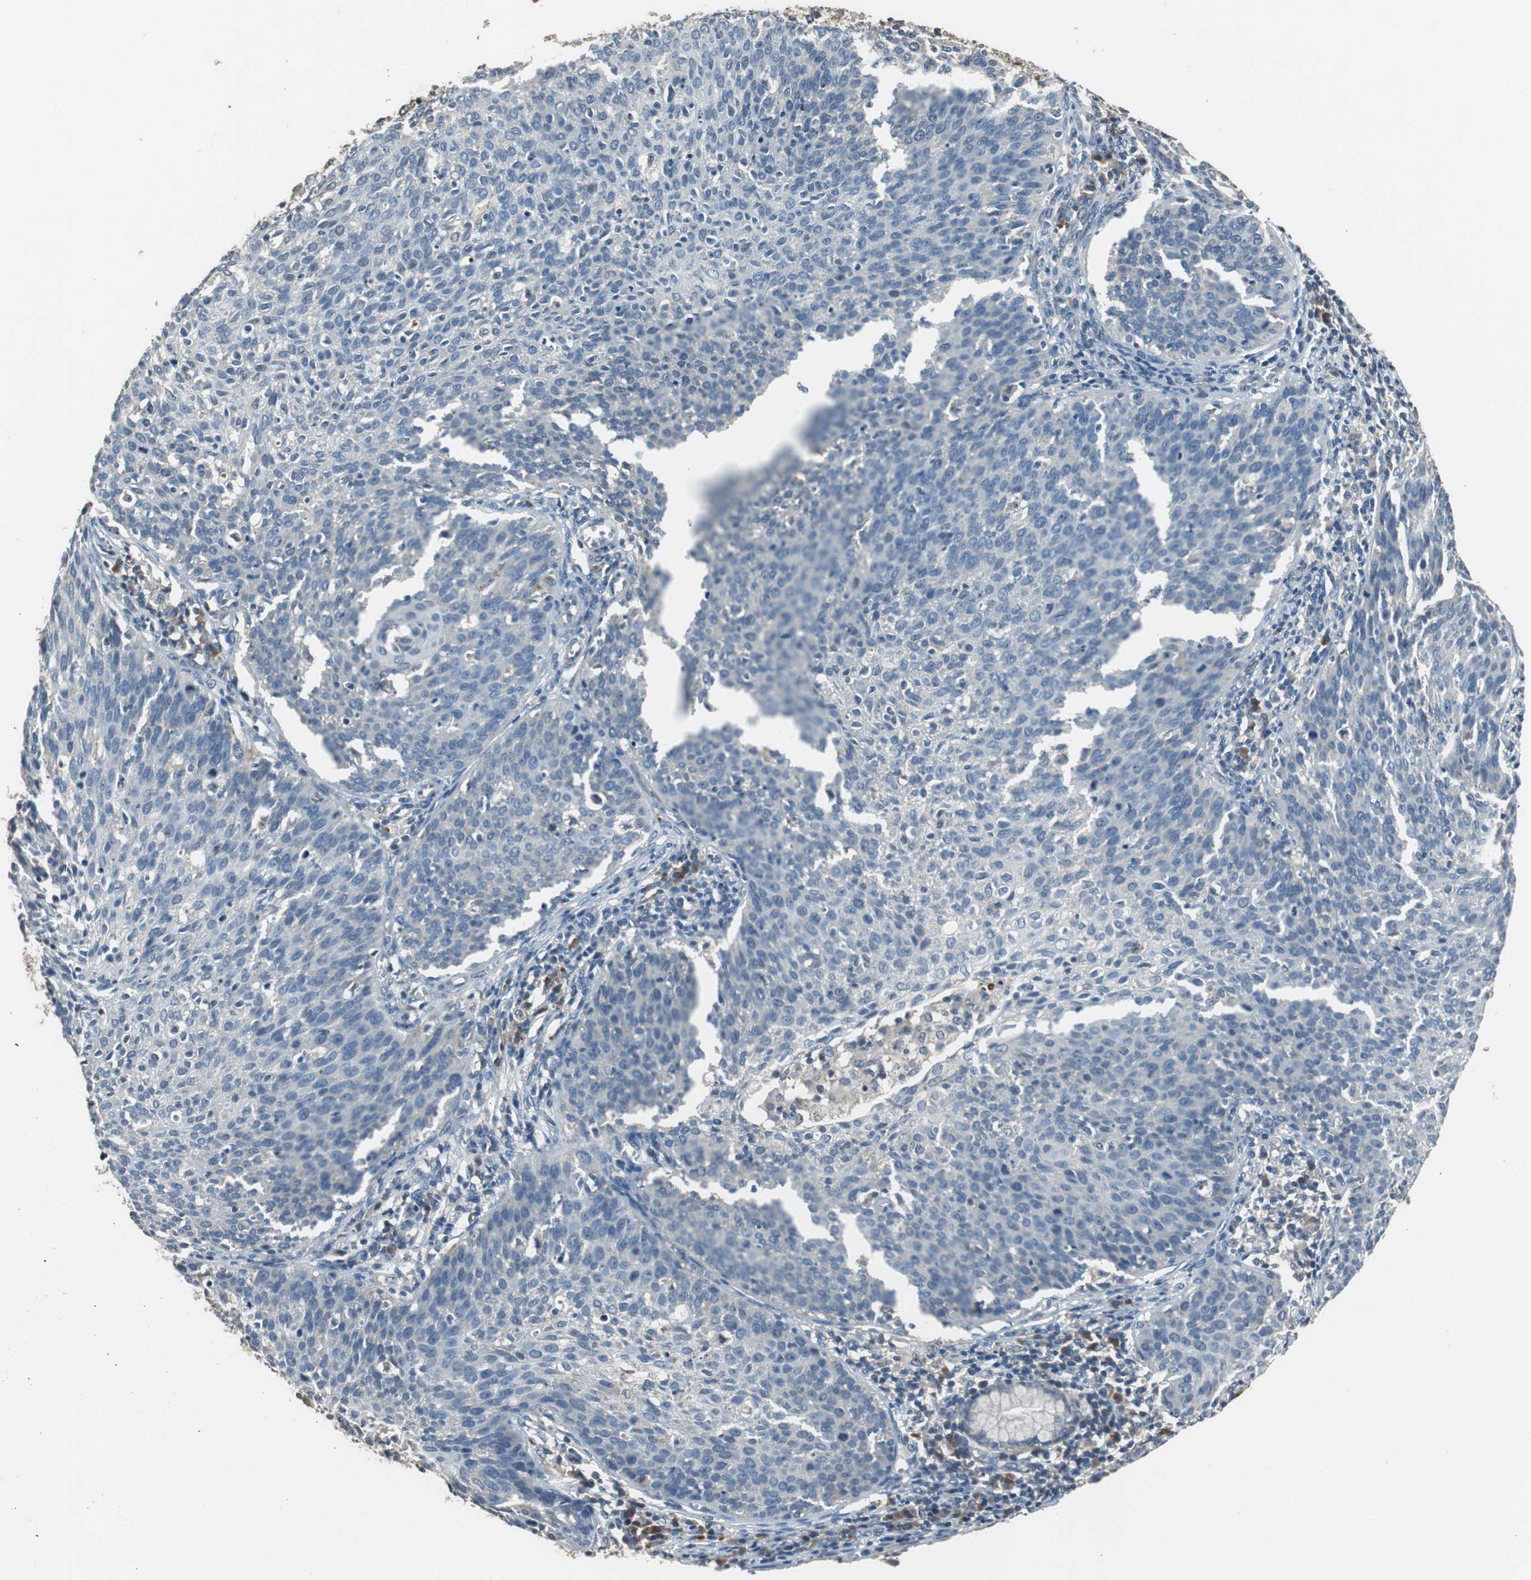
{"staining": {"intensity": "negative", "quantity": "none", "location": "none"}, "tissue": "cervical cancer", "cell_type": "Tumor cells", "image_type": "cancer", "snomed": [{"axis": "morphology", "description": "Squamous cell carcinoma, NOS"}, {"axis": "topography", "description": "Cervix"}], "caption": "Human cervical cancer stained for a protein using IHC demonstrates no positivity in tumor cells.", "gene": "PI4KB", "patient": {"sex": "female", "age": 38}}